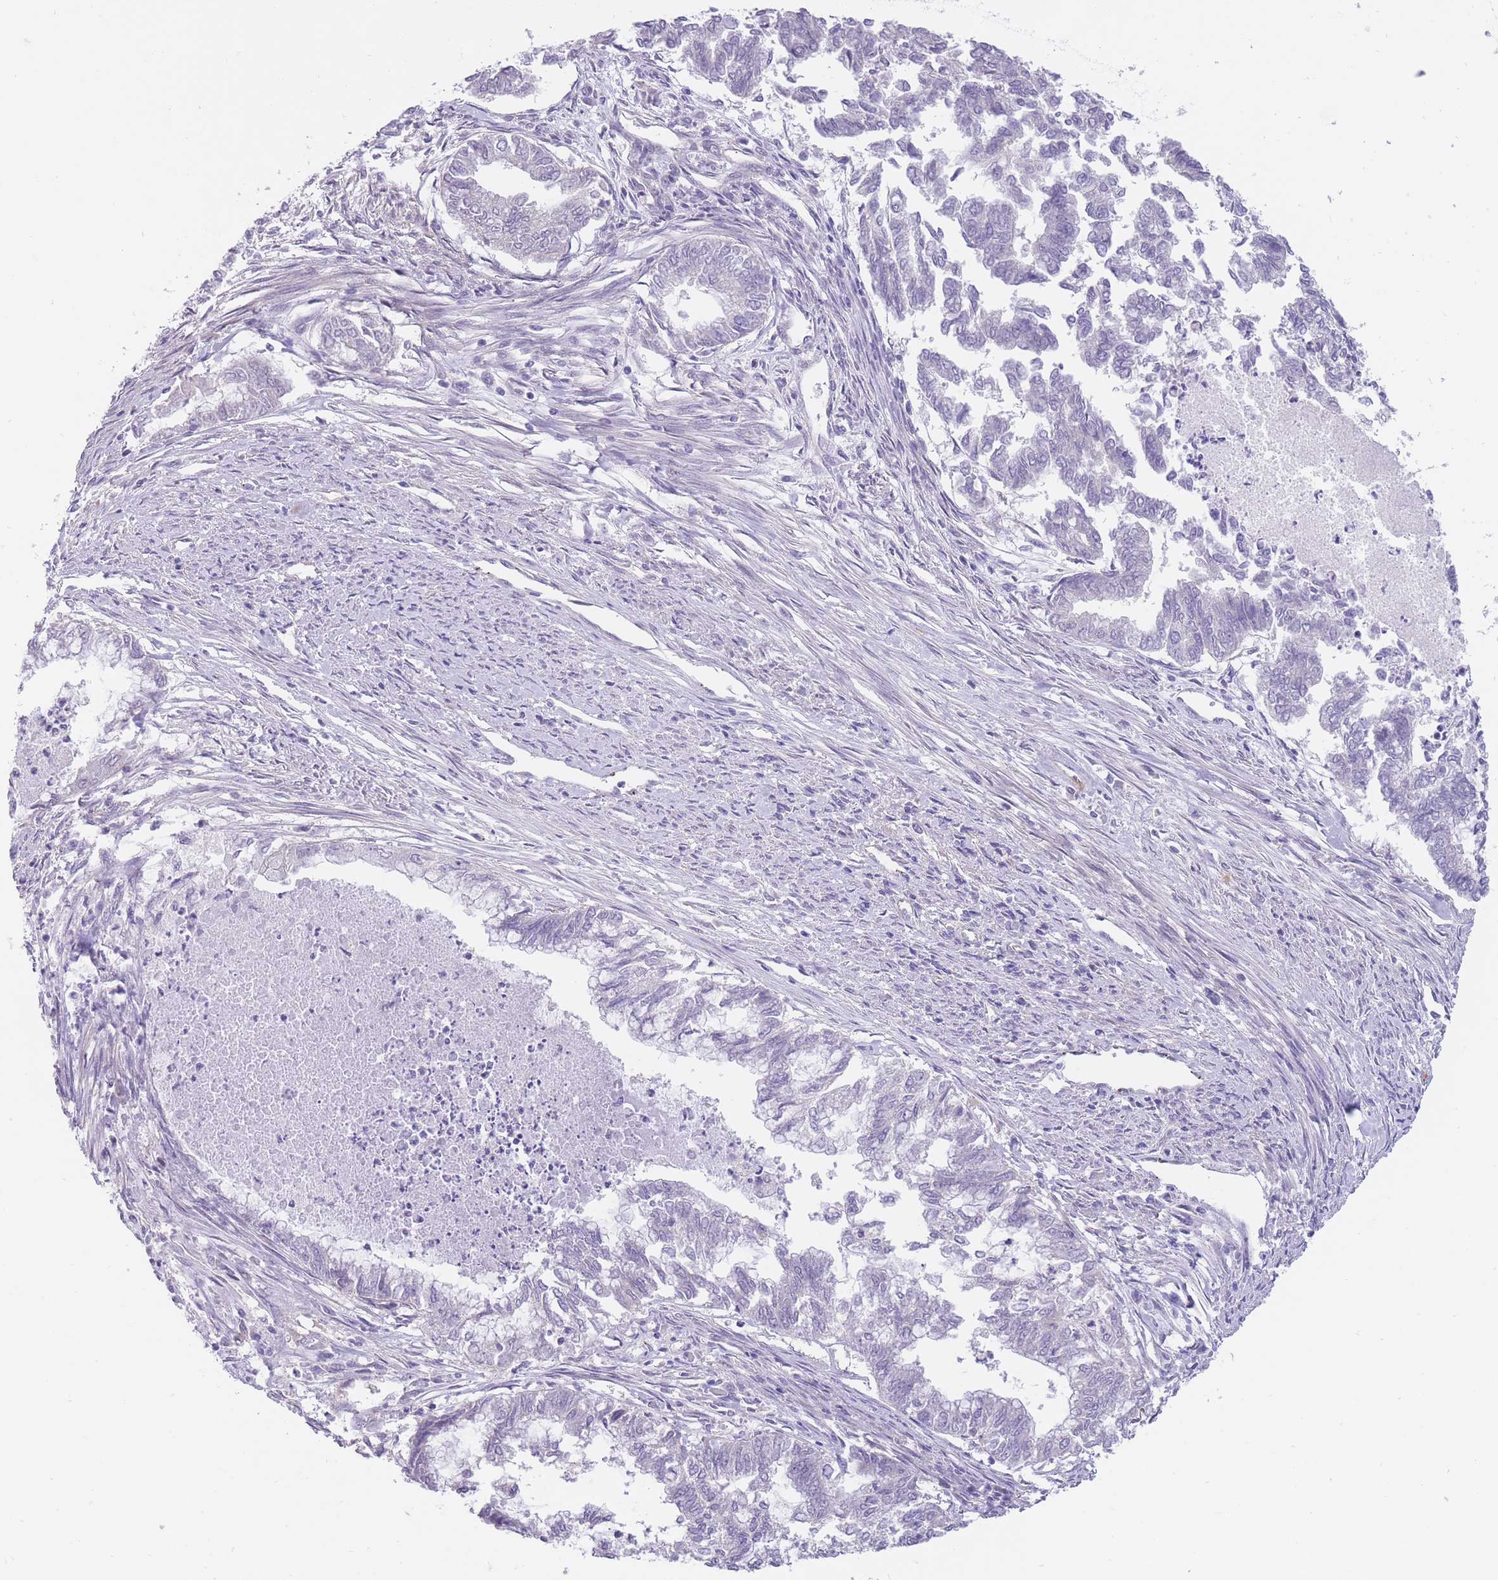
{"staining": {"intensity": "negative", "quantity": "none", "location": "none"}, "tissue": "endometrial cancer", "cell_type": "Tumor cells", "image_type": "cancer", "snomed": [{"axis": "morphology", "description": "Adenocarcinoma, NOS"}, {"axis": "topography", "description": "Endometrium"}], "caption": "Endometrial cancer (adenocarcinoma) stained for a protein using IHC reveals no expression tumor cells.", "gene": "QTRT1", "patient": {"sex": "female", "age": 79}}